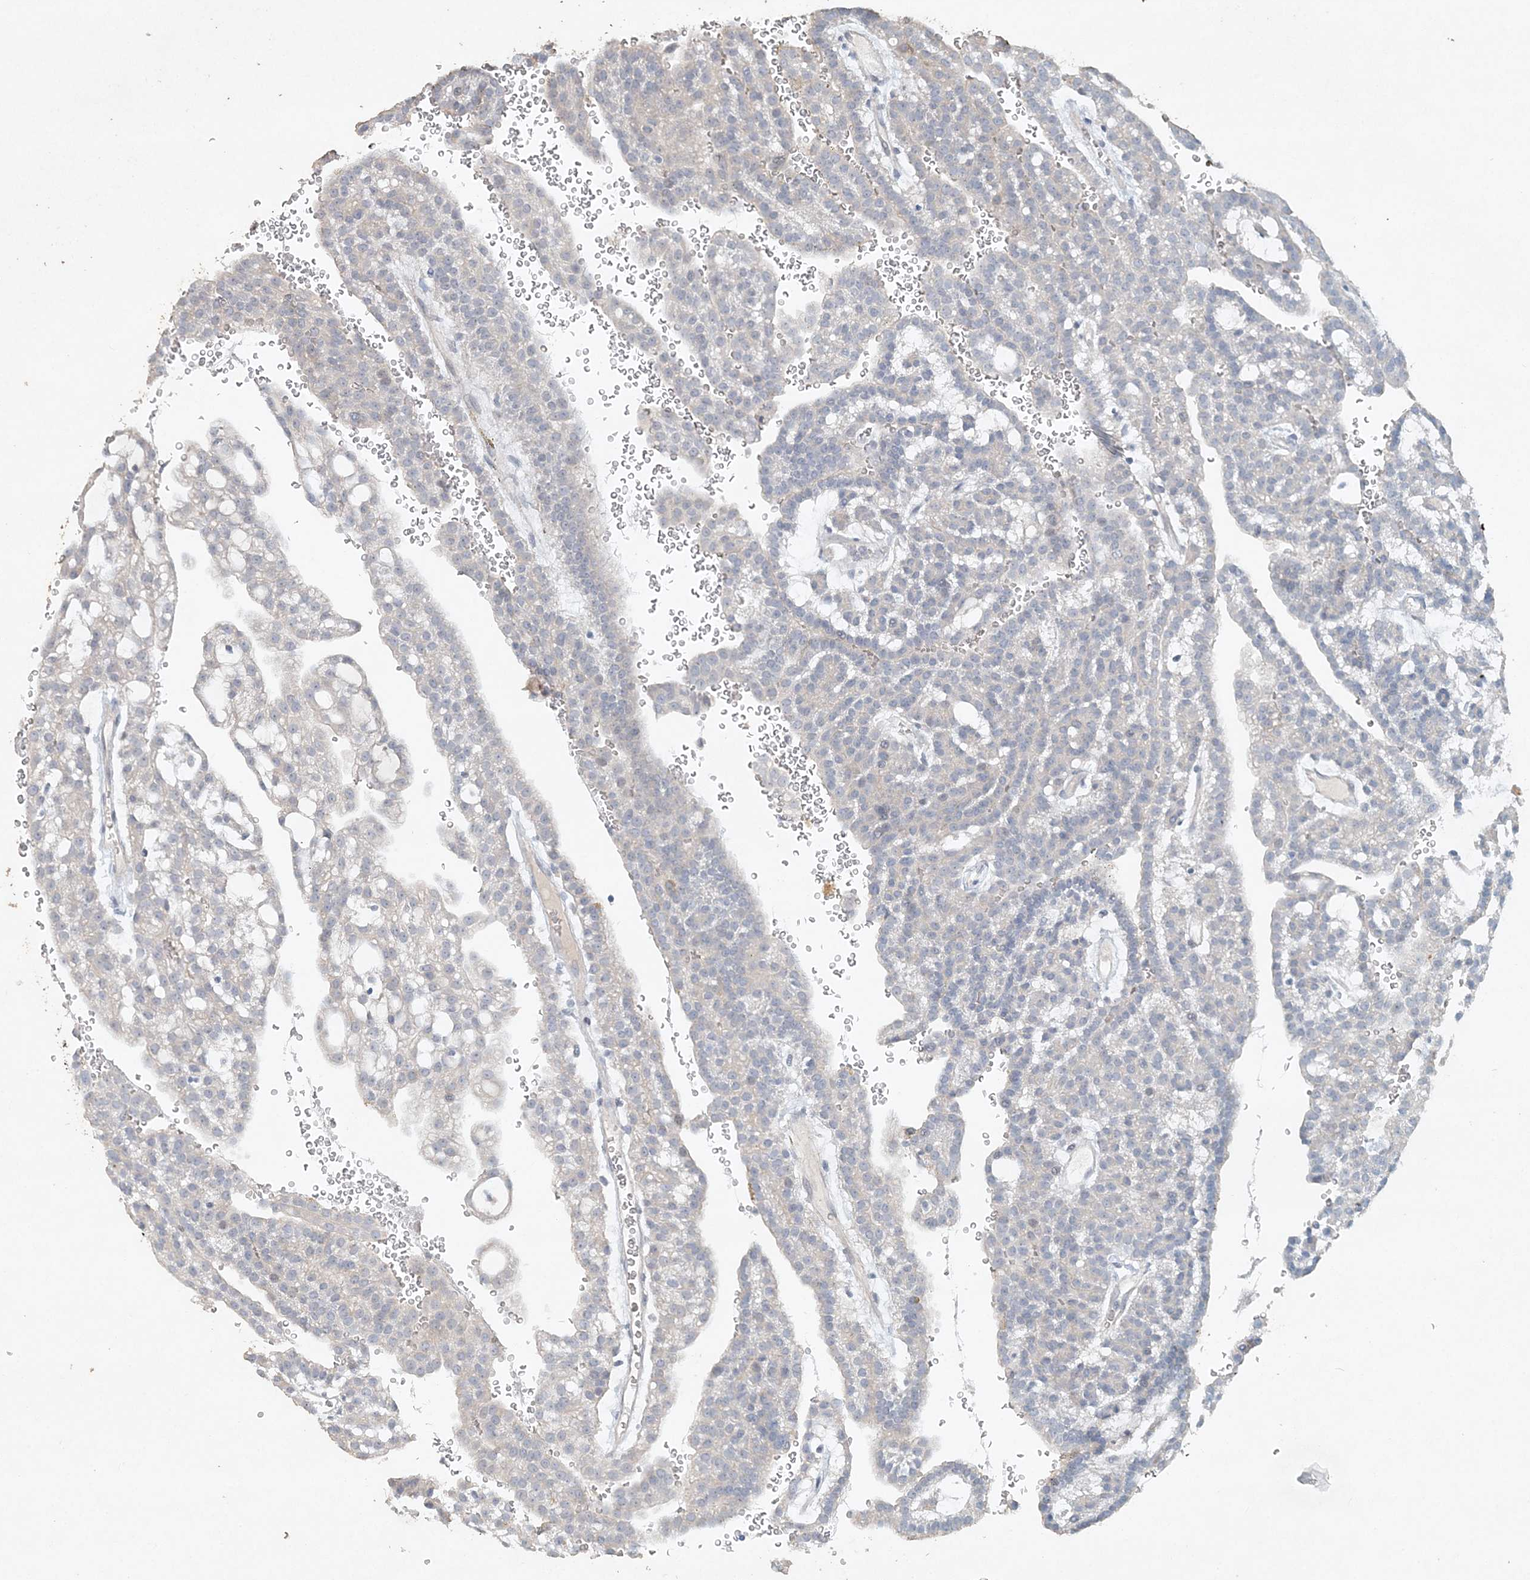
{"staining": {"intensity": "negative", "quantity": "none", "location": "none"}, "tissue": "renal cancer", "cell_type": "Tumor cells", "image_type": "cancer", "snomed": [{"axis": "morphology", "description": "Adenocarcinoma, NOS"}, {"axis": "topography", "description": "Kidney"}], "caption": "Immunohistochemistry photomicrograph of neoplastic tissue: renal cancer (adenocarcinoma) stained with DAB reveals no significant protein staining in tumor cells.", "gene": "DNAH5", "patient": {"sex": "male", "age": 63}}